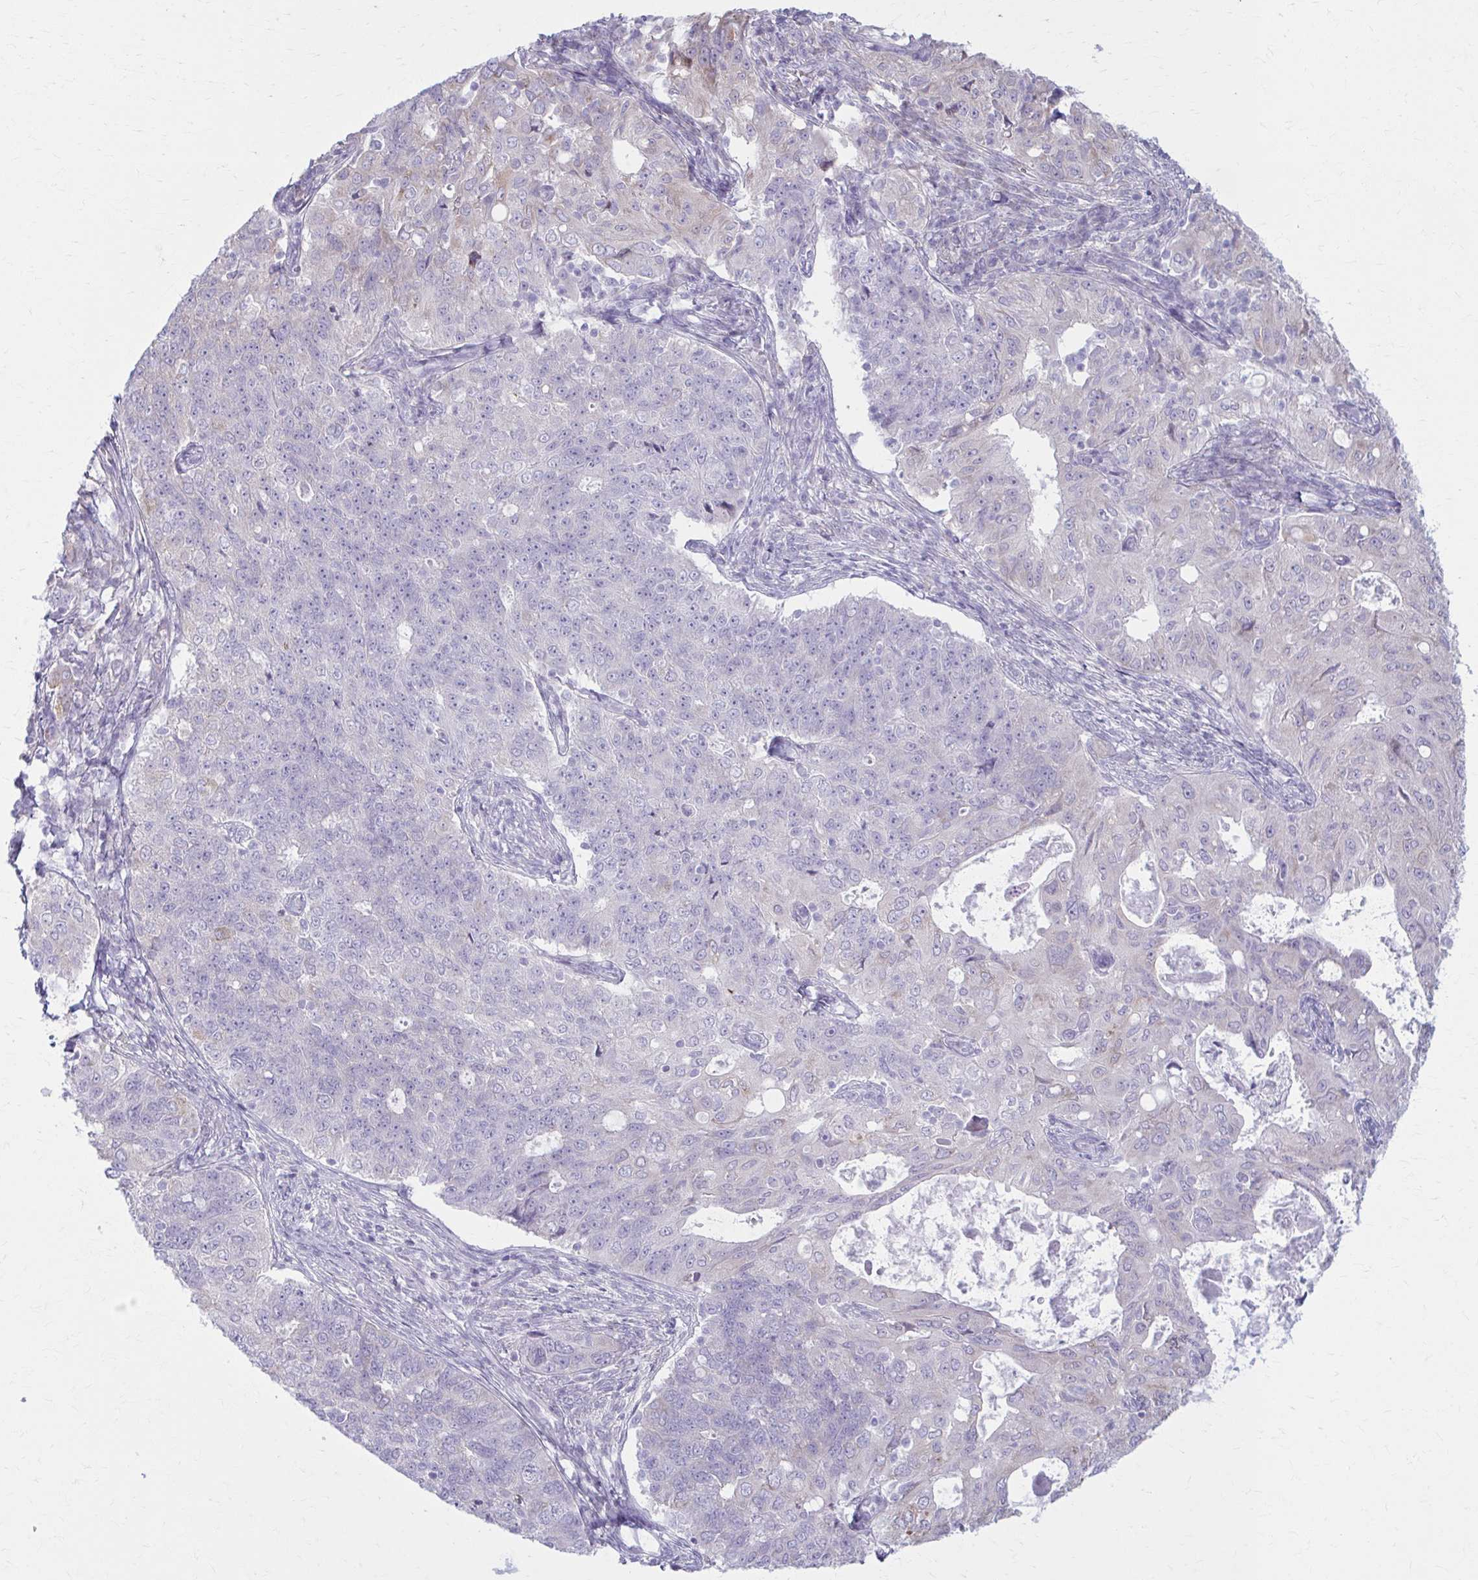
{"staining": {"intensity": "negative", "quantity": "none", "location": "none"}, "tissue": "endometrial cancer", "cell_type": "Tumor cells", "image_type": "cancer", "snomed": [{"axis": "morphology", "description": "Adenocarcinoma, NOS"}, {"axis": "topography", "description": "Endometrium"}], "caption": "Endometrial cancer stained for a protein using immunohistochemistry displays no staining tumor cells.", "gene": "PRKRA", "patient": {"sex": "female", "age": 43}}